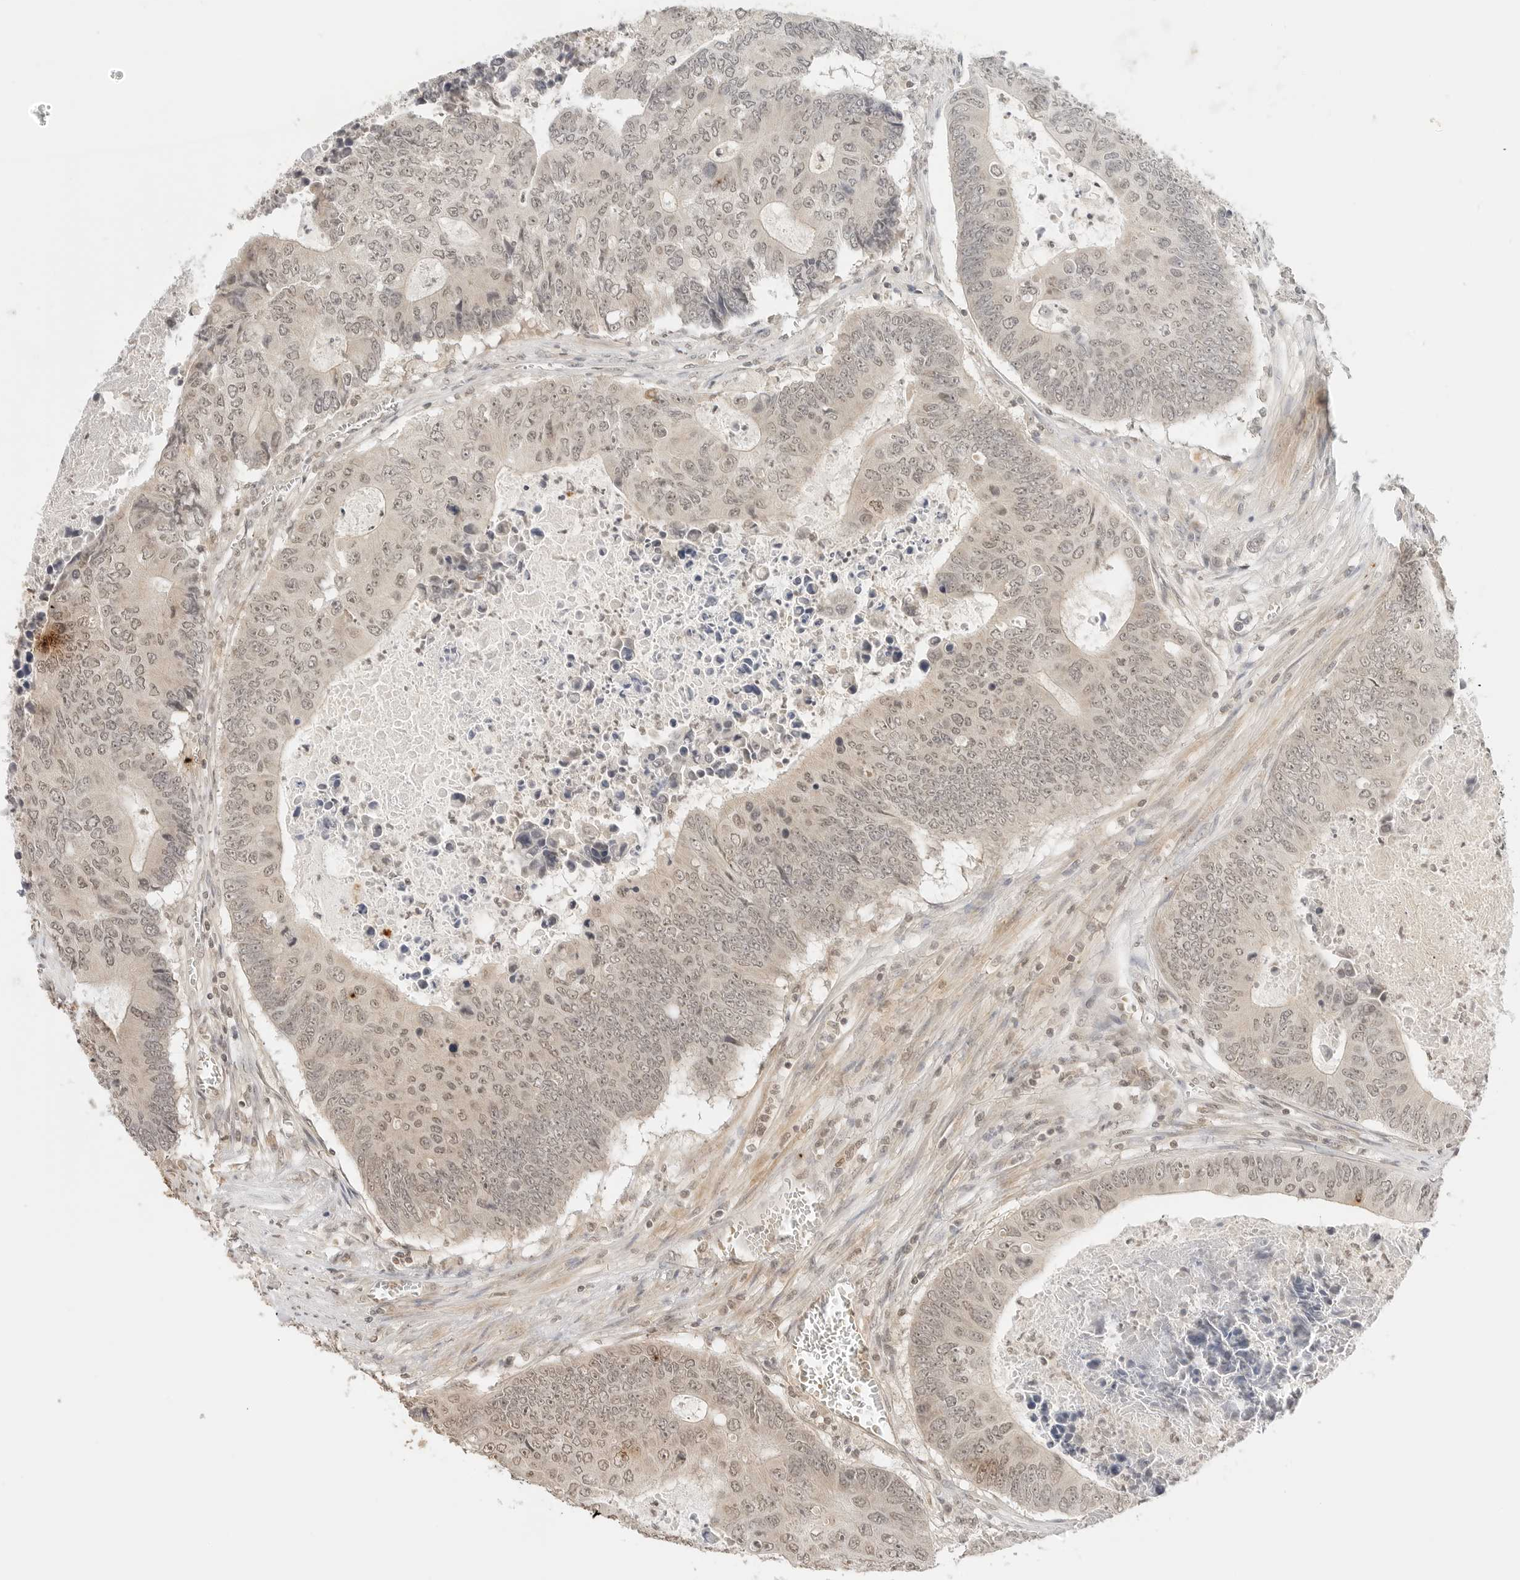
{"staining": {"intensity": "weak", "quantity": ">75%", "location": "nuclear"}, "tissue": "colorectal cancer", "cell_type": "Tumor cells", "image_type": "cancer", "snomed": [{"axis": "morphology", "description": "Adenocarcinoma, NOS"}, {"axis": "topography", "description": "Colon"}], "caption": "Immunohistochemistry (IHC) staining of colorectal adenocarcinoma, which demonstrates low levels of weak nuclear staining in approximately >75% of tumor cells indicating weak nuclear protein expression. The staining was performed using DAB (brown) for protein detection and nuclei were counterstained in hematoxylin (blue).", "gene": "GPR34", "patient": {"sex": "male", "age": 87}}